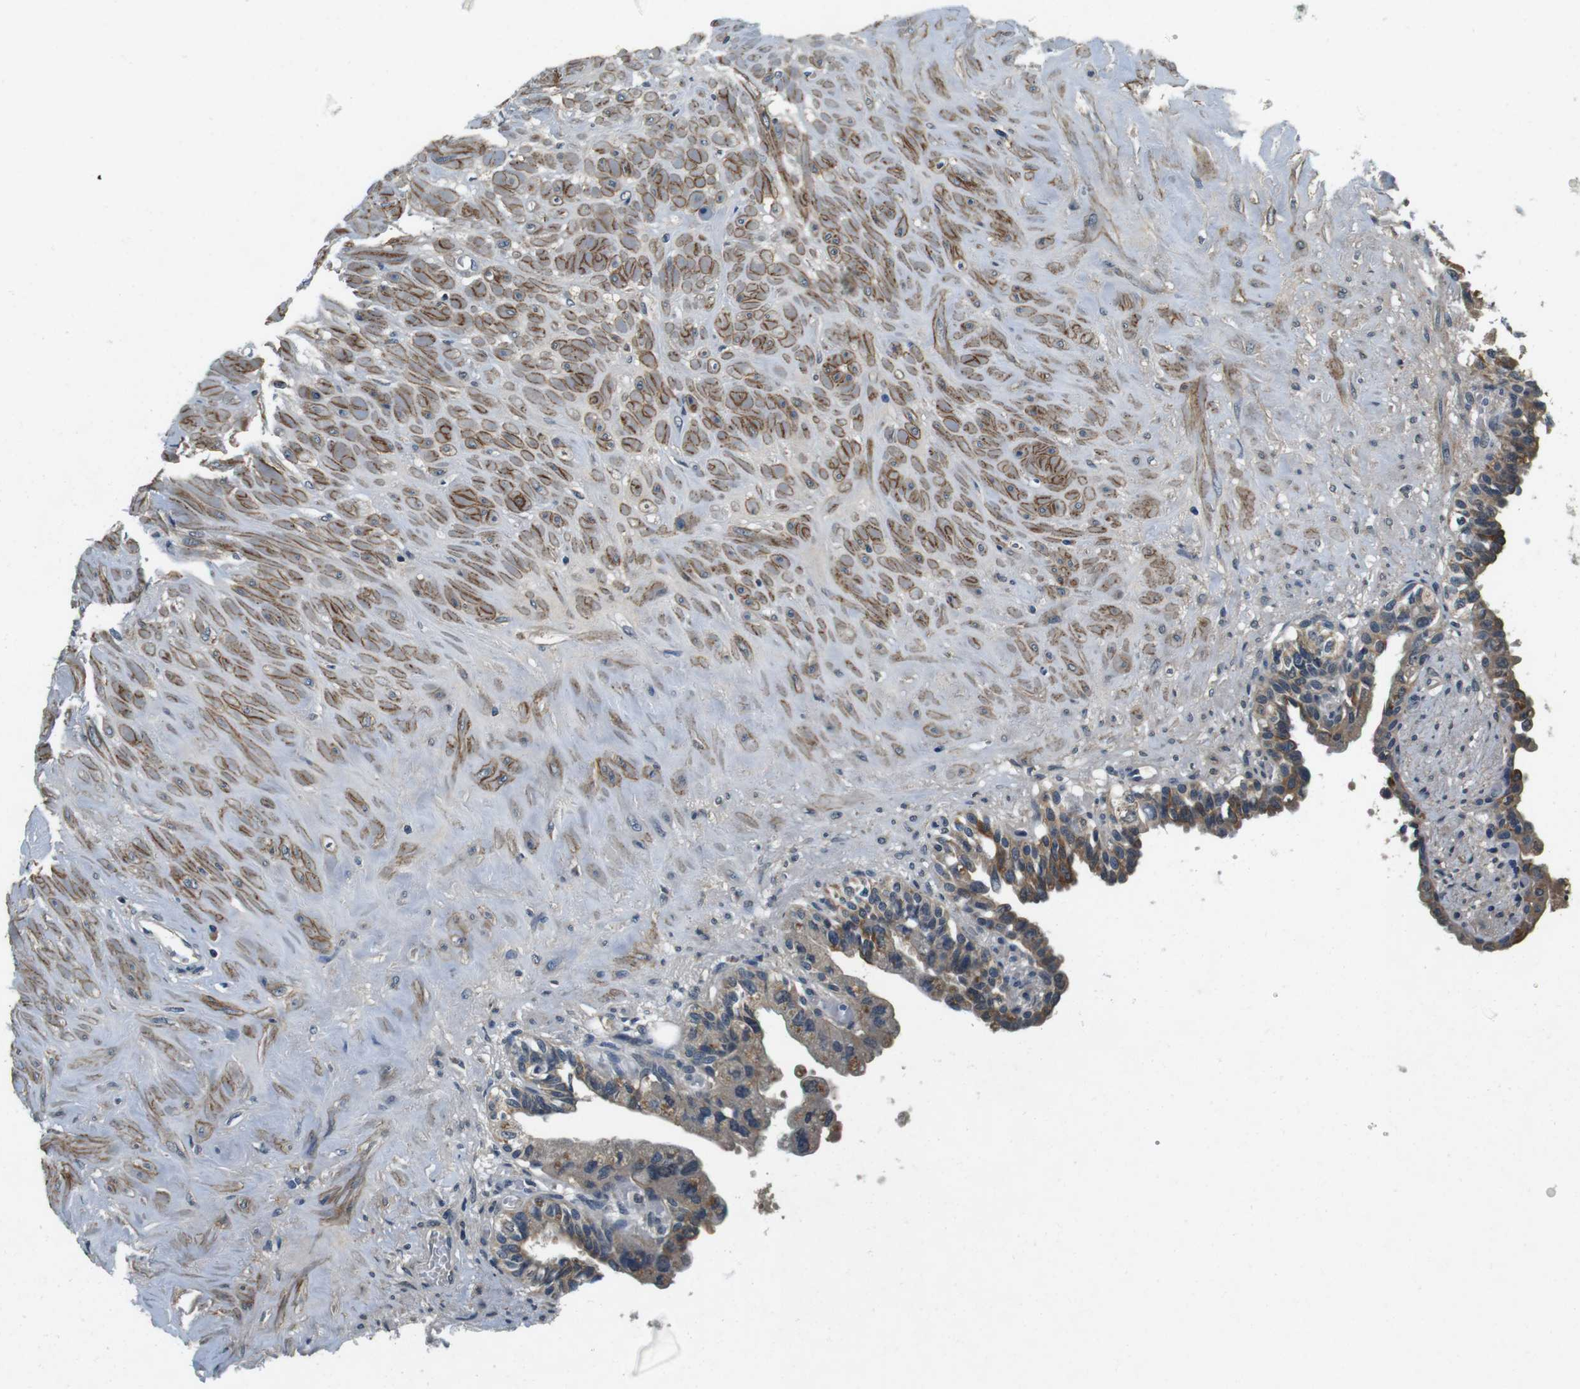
{"staining": {"intensity": "moderate", "quantity": ">75%", "location": "cytoplasmic/membranous"}, "tissue": "seminal vesicle", "cell_type": "Glandular cells", "image_type": "normal", "snomed": [{"axis": "morphology", "description": "Normal tissue, NOS"}, {"axis": "topography", "description": "Seminal veicle"}], "caption": "There is medium levels of moderate cytoplasmic/membranous positivity in glandular cells of unremarkable seminal vesicle, as demonstrated by immunohistochemical staining (brown color).", "gene": "DTNA", "patient": {"sex": "male", "age": 63}}